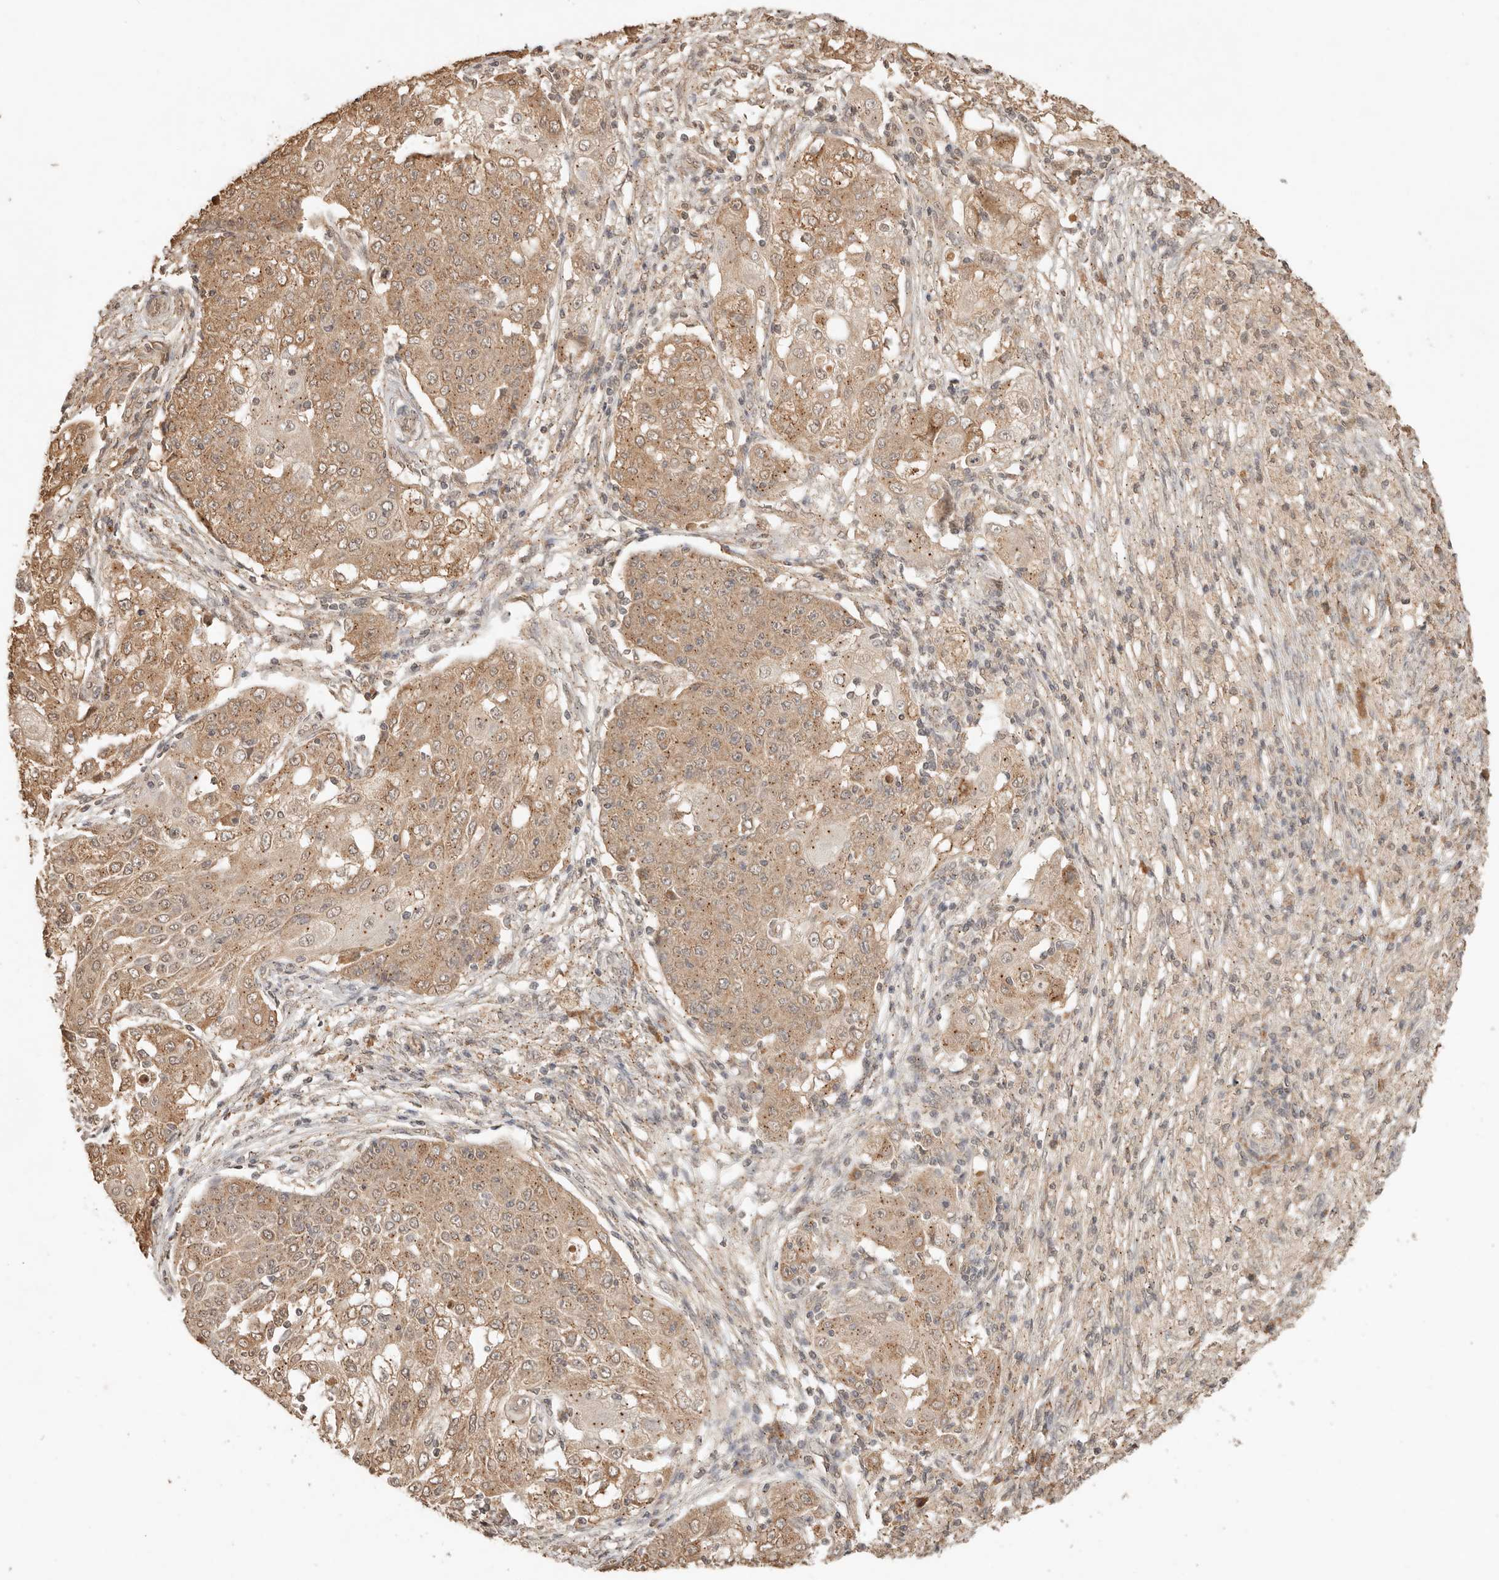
{"staining": {"intensity": "moderate", "quantity": ">75%", "location": "cytoplasmic/membranous"}, "tissue": "ovarian cancer", "cell_type": "Tumor cells", "image_type": "cancer", "snomed": [{"axis": "morphology", "description": "Carcinoma, endometroid"}, {"axis": "topography", "description": "Ovary"}], "caption": "High-magnification brightfield microscopy of ovarian cancer (endometroid carcinoma) stained with DAB (brown) and counterstained with hematoxylin (blue). tumor cells exhibit moderate cytoplasmic/membranous staining is appreciated in approximately>75% of cells. (IHC, brightfield microscopy, high magnification).", "gene": "LMO4", "patient": {"sex": "female", "age": 42}}